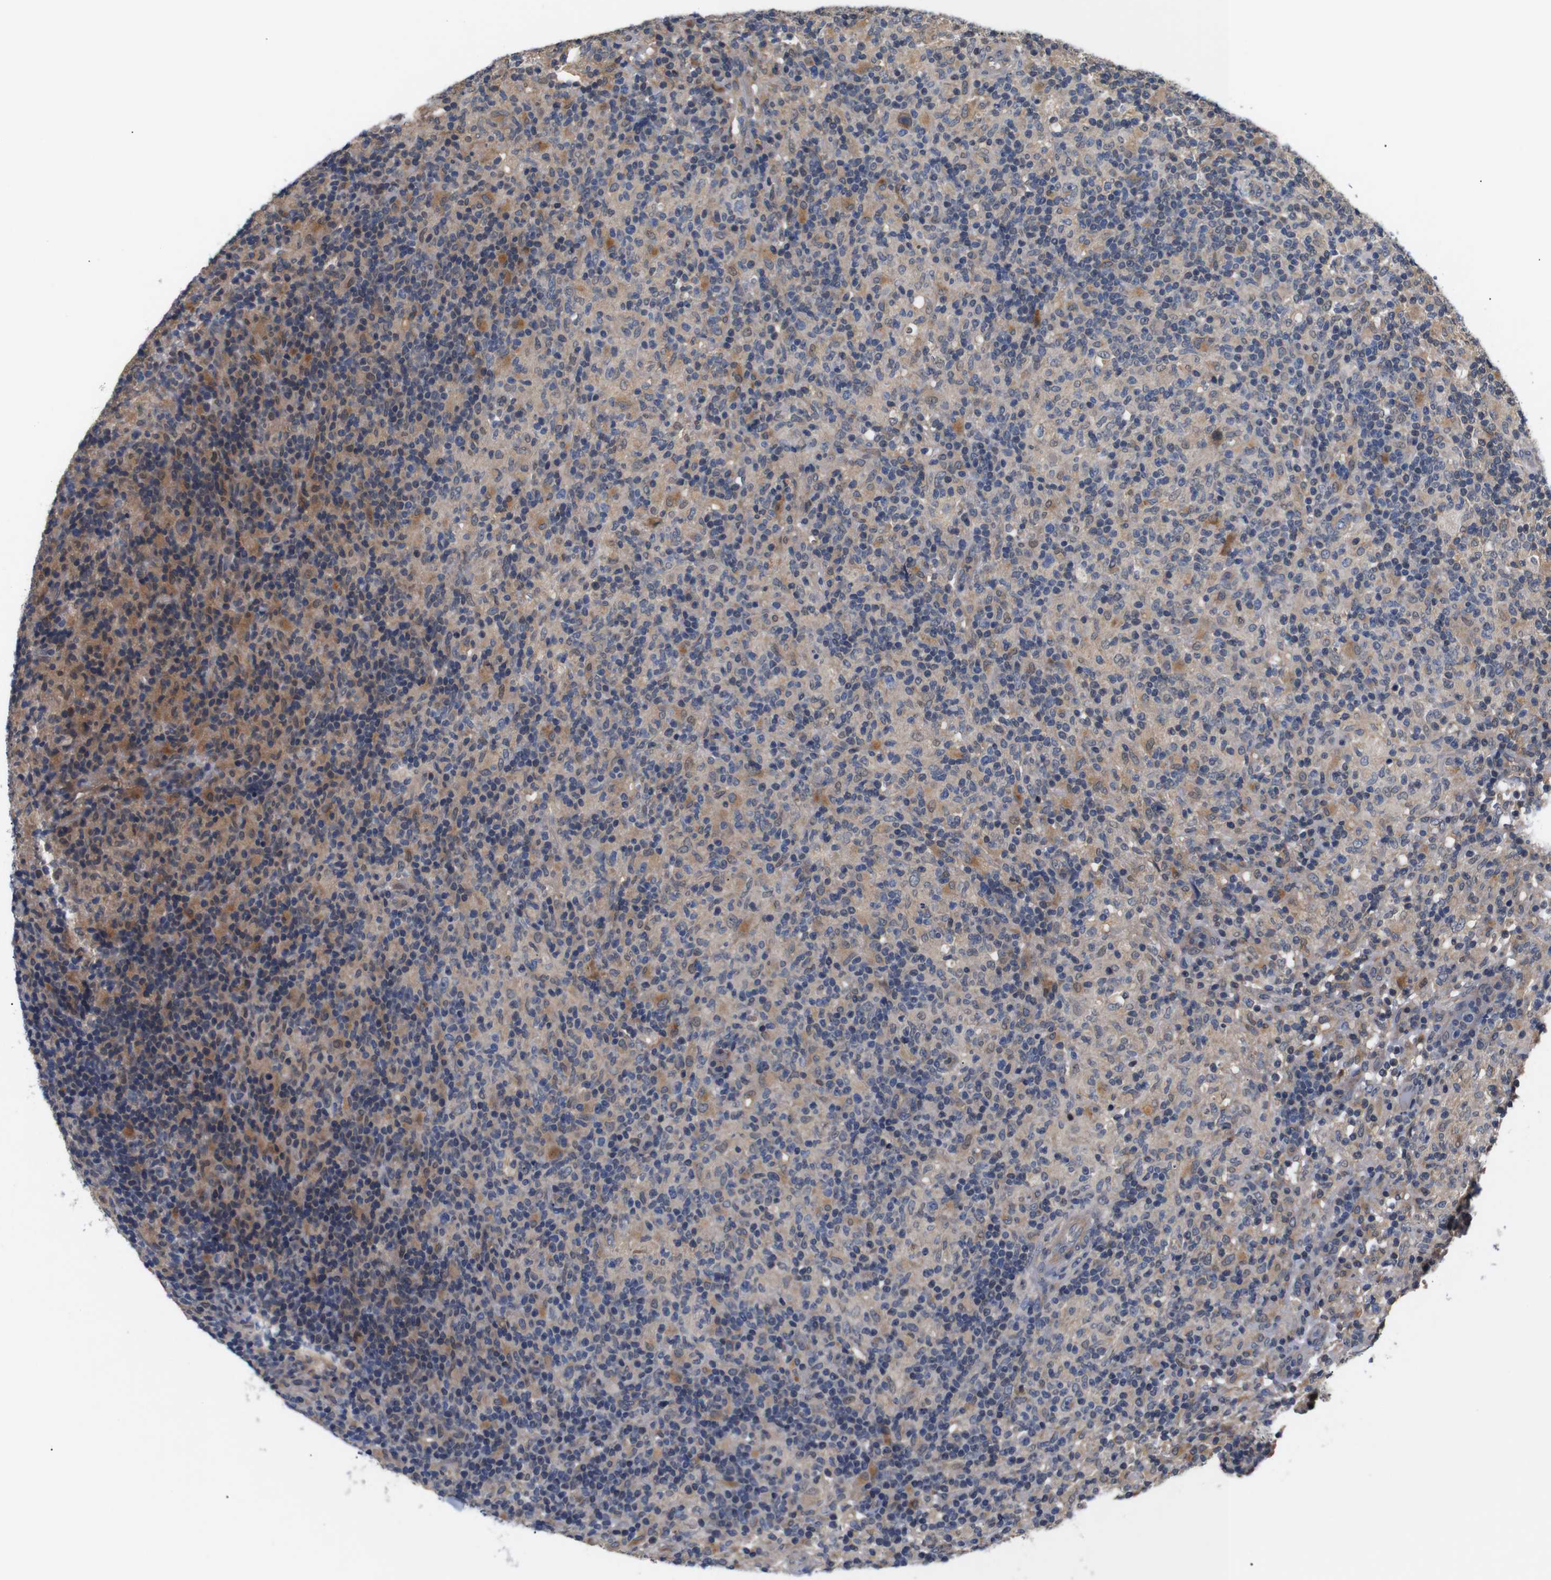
{"staining": {"intensity": "weak", "quantity": ">75%", "location": "cytoplasmic/membranous"}, "tissue": "lymphoma", "cell_type": "Tumor cells", "image_type": "cancer", "snomed": [{"axis": "morphology", "description": "Hodgkin's disease, NOS"}, {"axis": "topography", "description": "Lymph node"}], "caption": "This is a histology image of IHC staining of lymphoma, which shows weak positivity in the cytoplasmic/membranous of tumor cells.", "gene": "DDR1", "patient": {"sex": "male", "age": 70}}